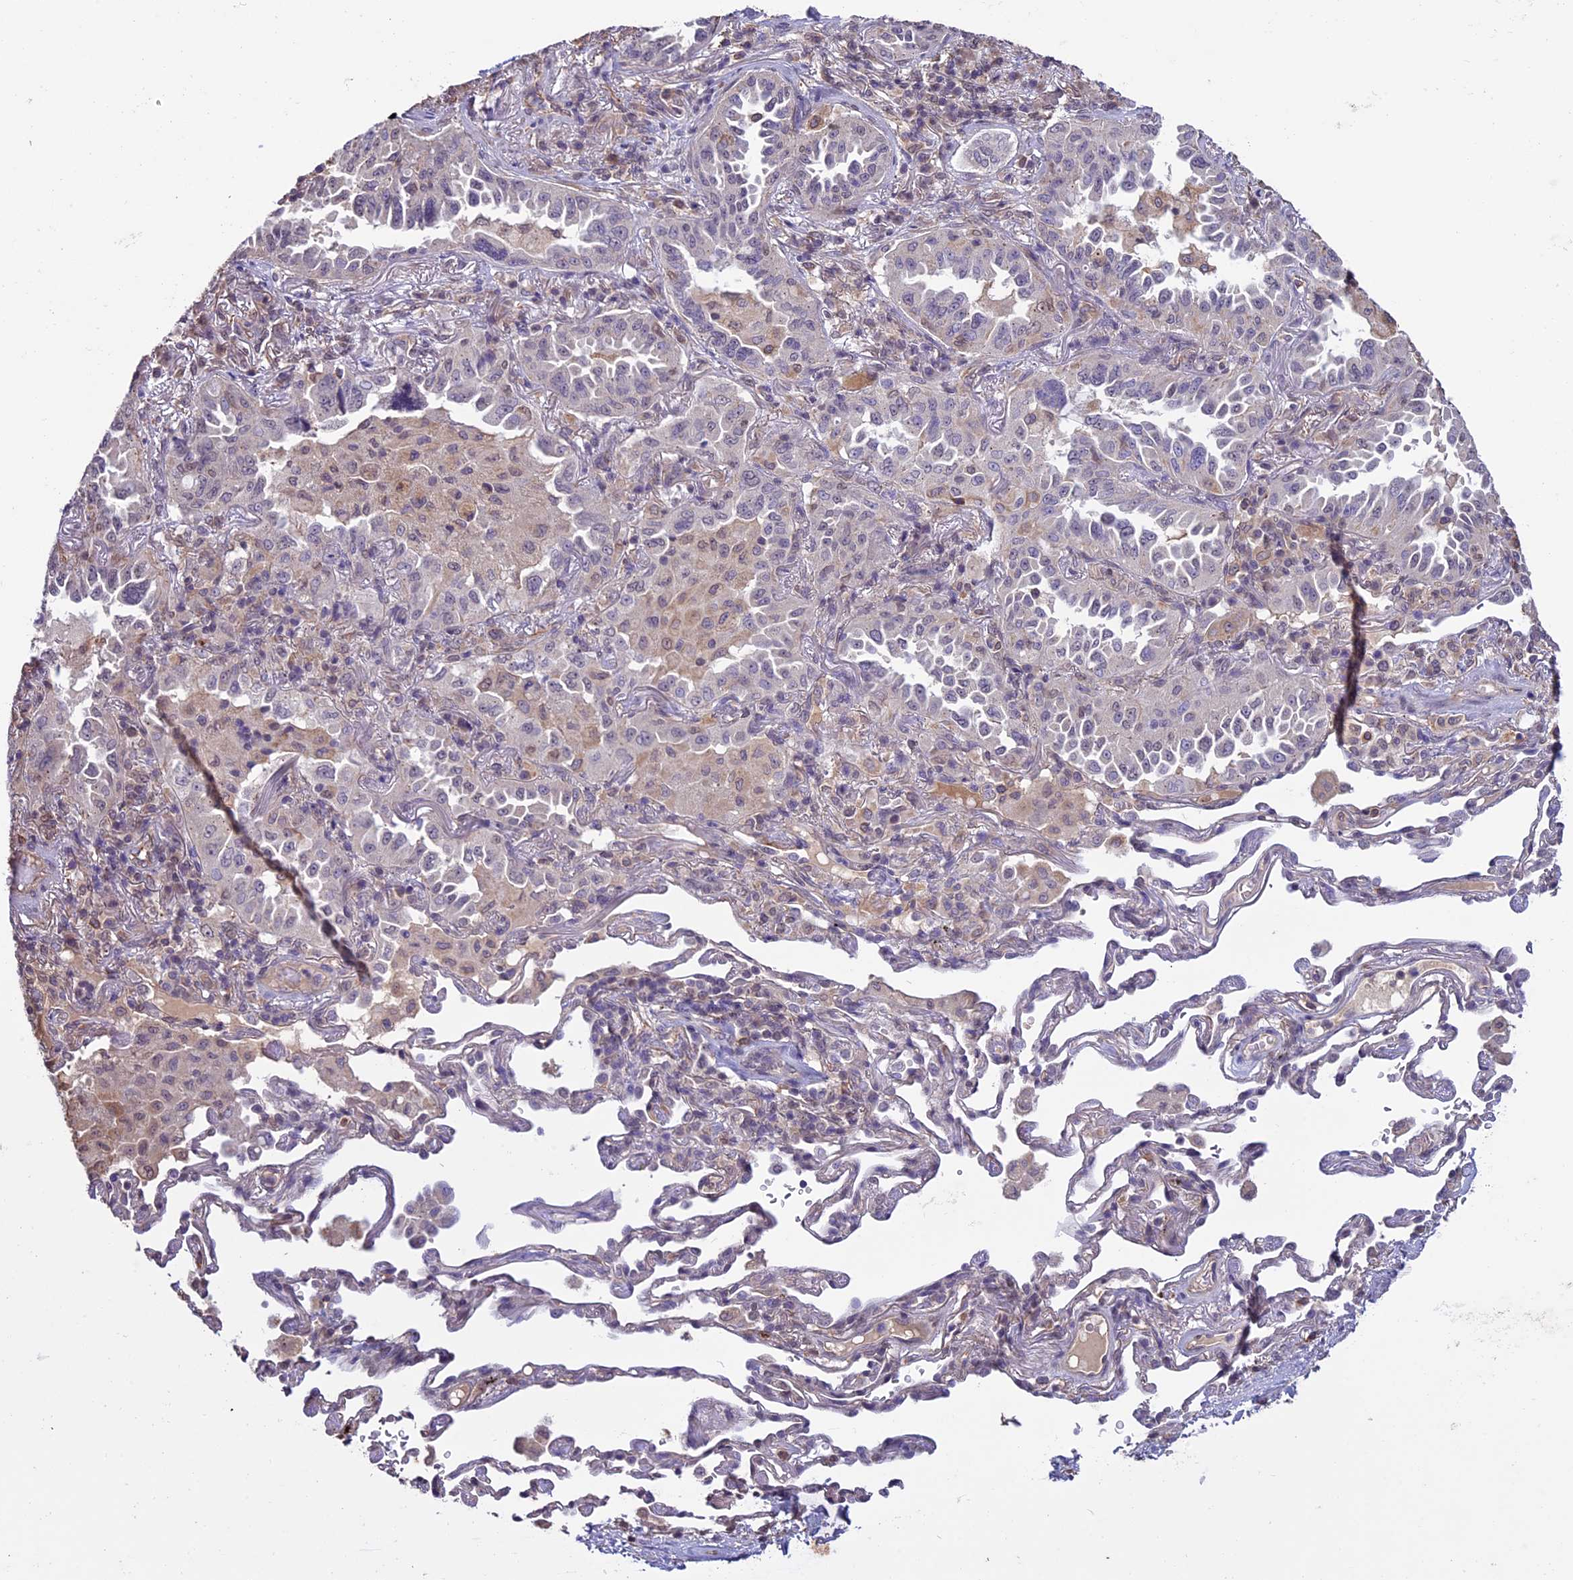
{"staining": {"intensity": "negative", "quantity": "none", "location": "none"}, "tissue": "lung cancer", "cell_type": "Tumor cells", "image_type": "cancer", "snomed": [{"axis": "morphology", "description": "Adenocarcinoma, NOS"}, {"axis": "topography", "description": "Lung"}], "caption": "Tumor cells show no significant staining in adenocarcinoma (lung). (Brightfield microscopy of DAB IHC at high magnification).", "gene": "C3orf70", "patient": {"sex": "female", "age": 69}}